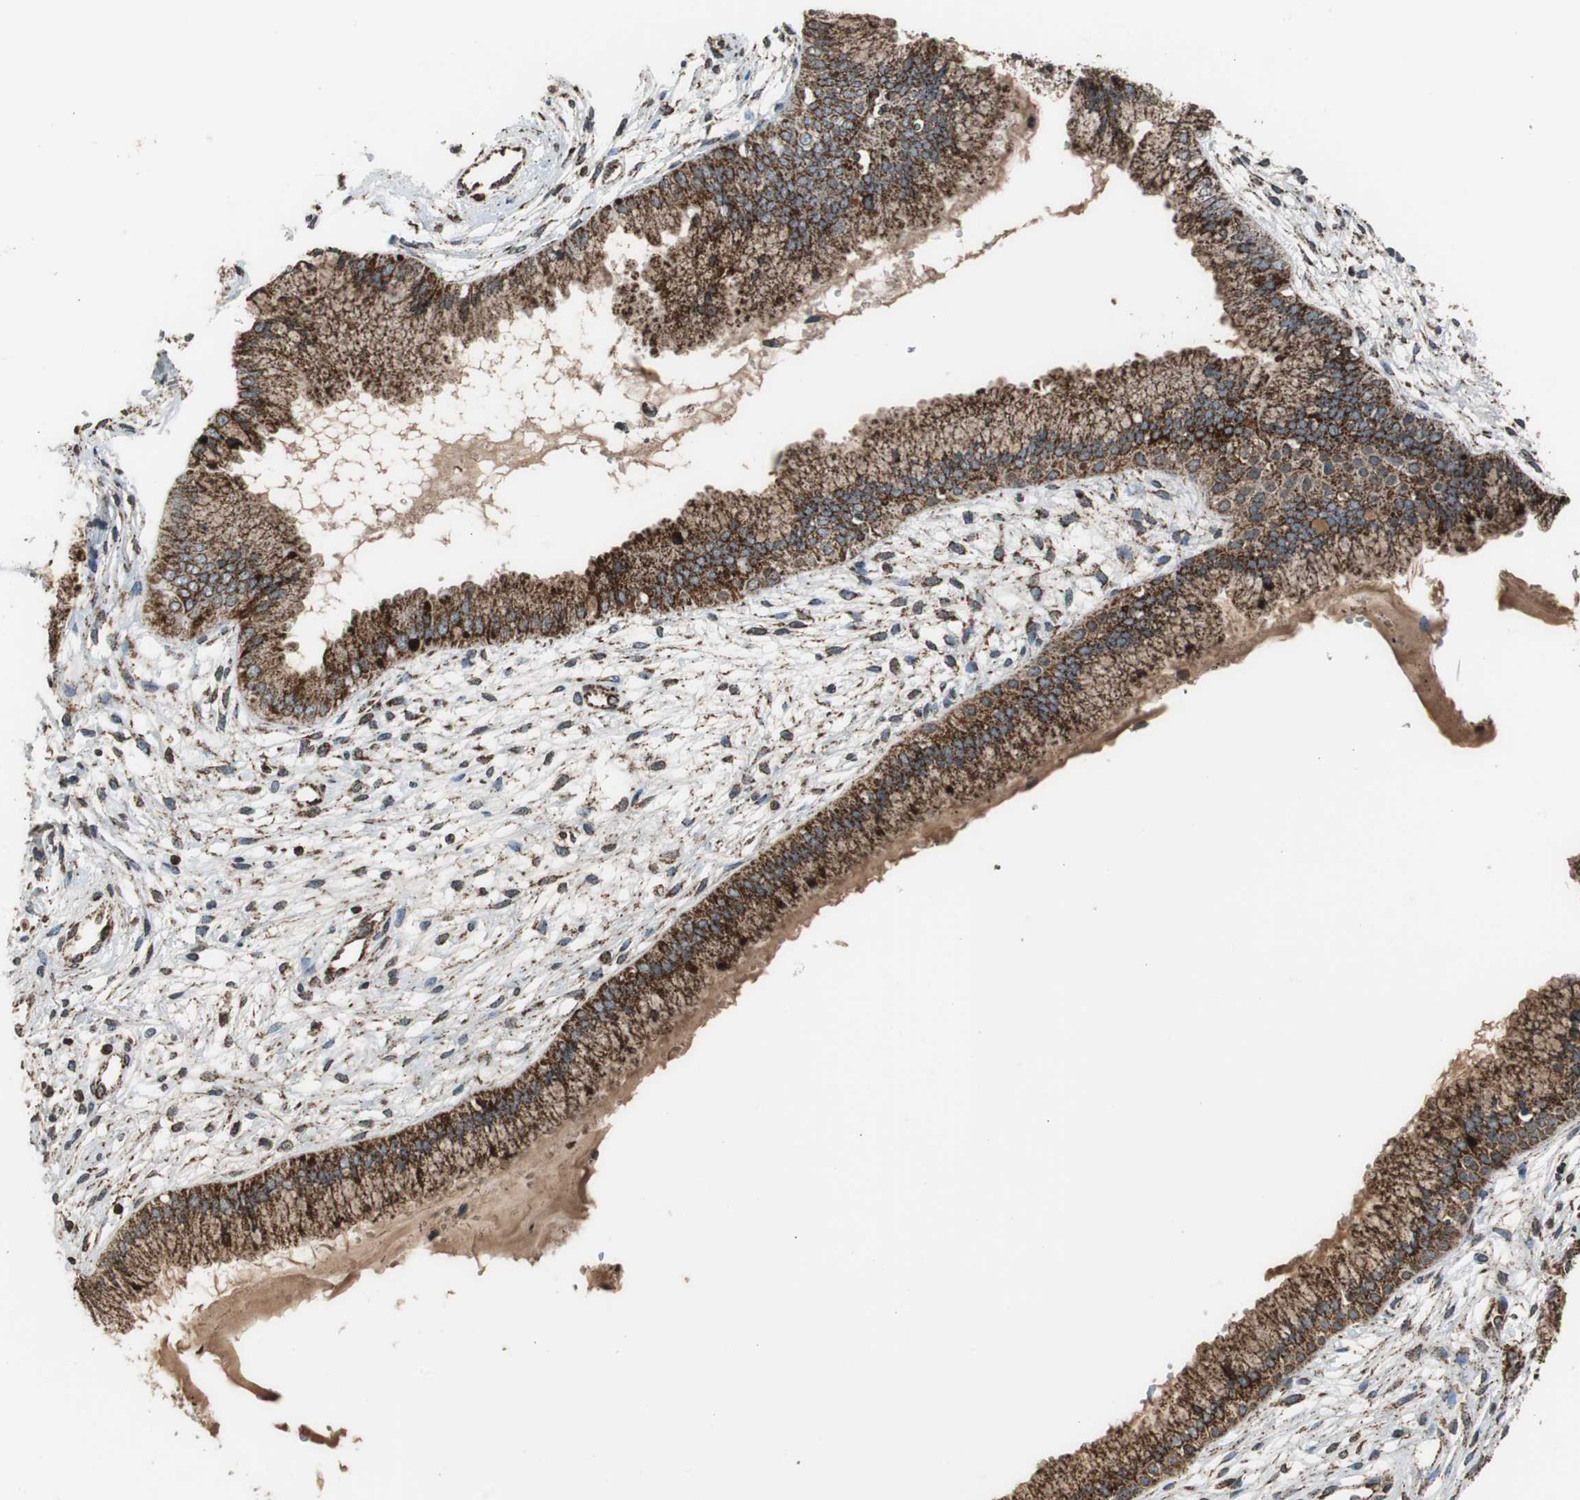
{"staining": {"intensity": "strong", "quantity": ">75%", "location": "cytoplasmic/membranous"}, "tissue": "cervix", "cell_type": "Glandular cells", "image_type": "normal", "snomed": [{"axis": "morphology", "description": "Normal tissue, NOS"}, {"axis": "topography", "description": "Cervix"}], "caption": "Immunohistochemical staining of normal human cervix displays strong cytoplasmic/membranous protein staining in about >75% of glandular cells.", "gene": "HSPA9", "patient": {"sex": "female", "age": 39}}